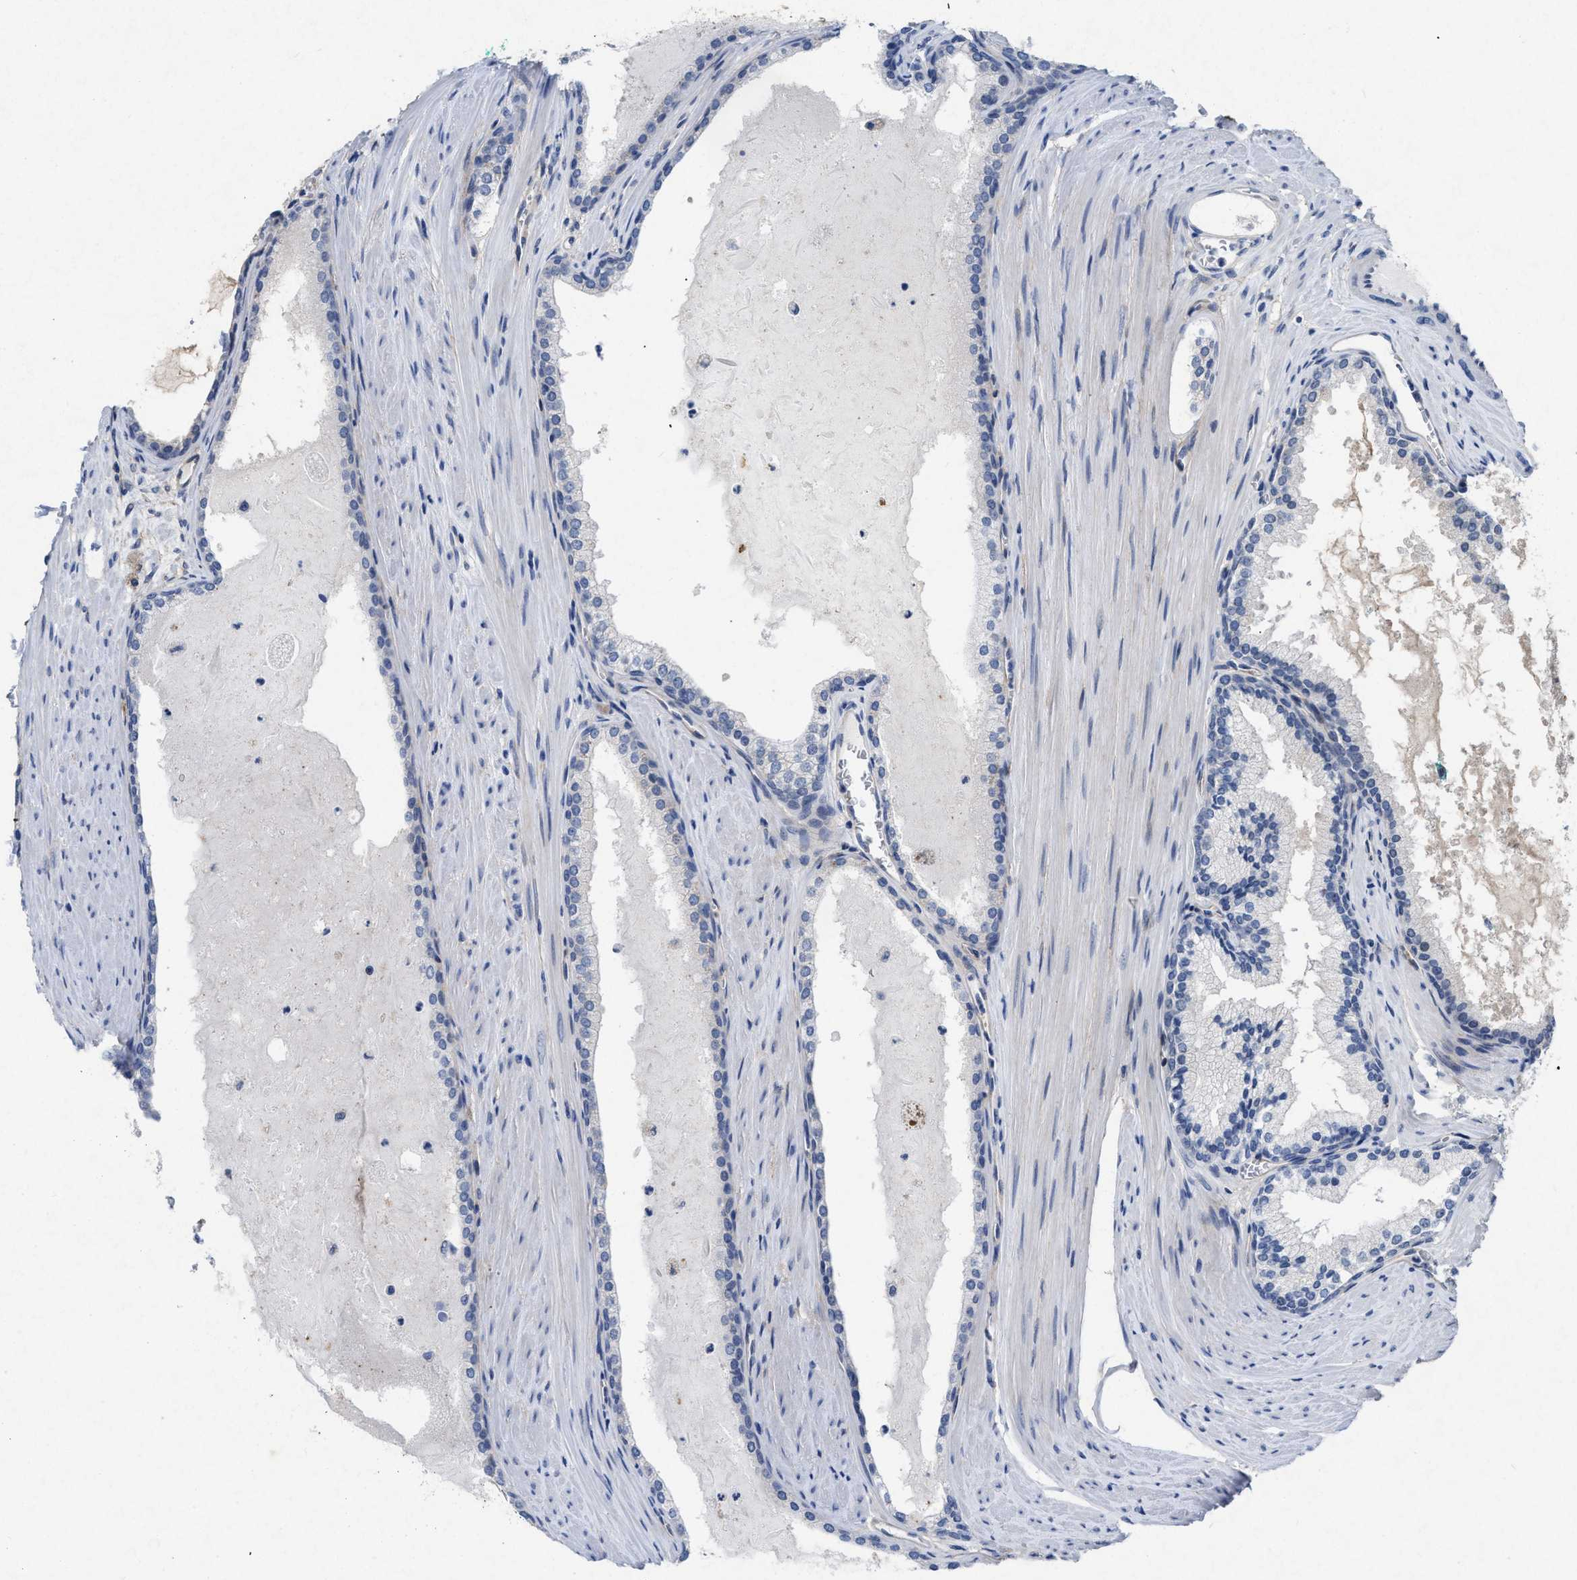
{"staining": {"intensity": "negative", "quantity": "none", "location": "none"}, "tissue": "prostate cancer", "cell_type": "Tumor cells", "image_type": "cancer", "snomed": [{"axis": "morphology", "description": "Adenocarcinoma, Low grade"}, {"axis": "topography", "description": "Prostate"}], "caption": "IHC photomicrograph of neoplastic tissue: human prostate cancer (low-grade adenocarcinoma) stained with DAB reveals no significant protein positivity in tumor cells. Brightfield microscopy of immunohistochemistry (IHC) stained with DAB (brown) and hematoxylin (blue), captured at high magnification.", "gene": "PDGFRA", "patient": {"sex": "male", "age": 70}}